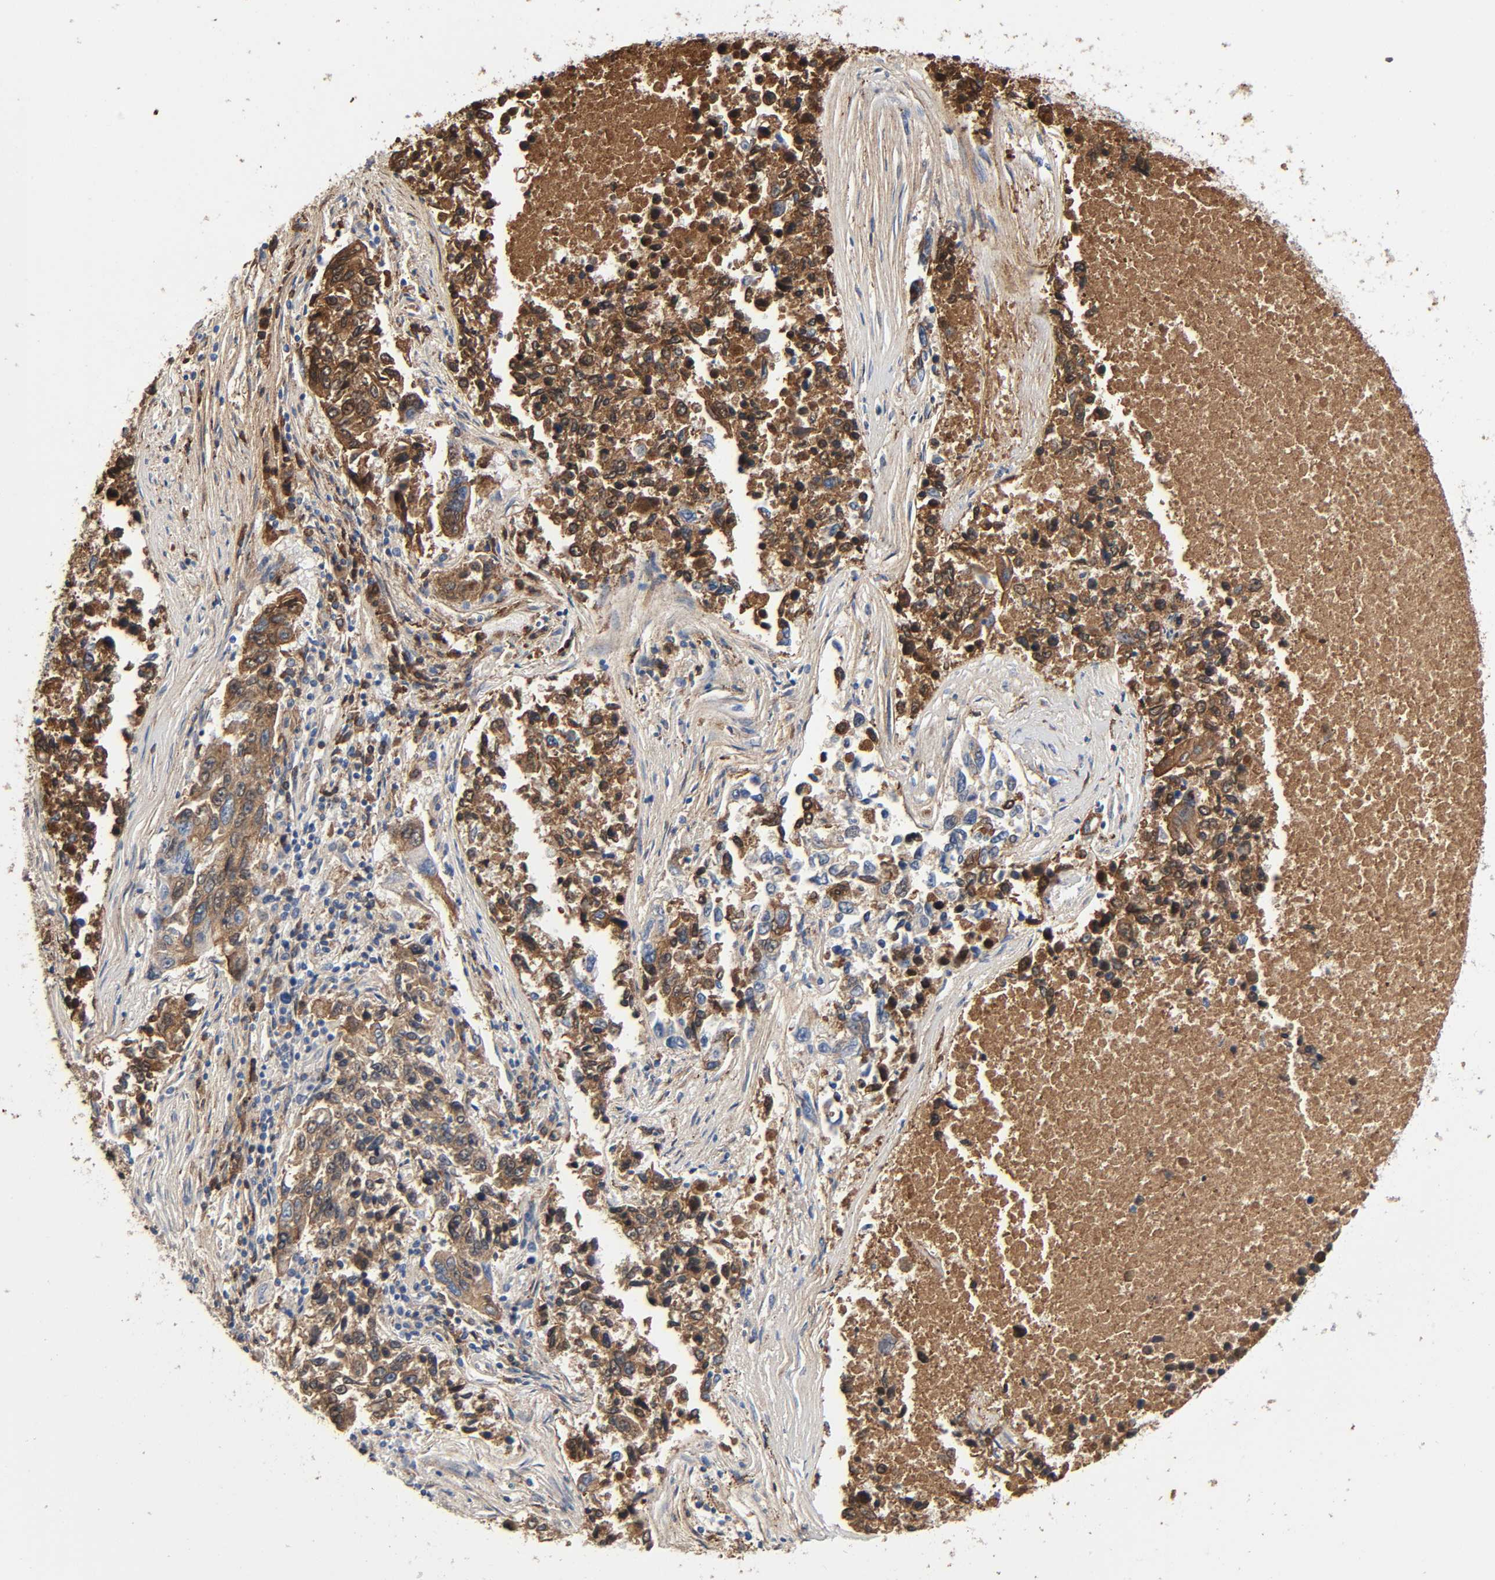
{"staining": {"intensity": "moderate", "quantity": ">75%", "location": "cytoplasmic/membranous"}, "tissue": "lung cancer", "cell_type": "Tumor cells", "image_type": "cancer", "snomed": [{"axis": "morphology", "description": "Adenocarcinoma, NOS"}, {"axis": "topography", "description": "Lung"}], "caption": "Protein staining of adenocarcinoma (lung) tissue exhibits moderate cytoplasmic/membranous positivity in approximately >75% of tumor cells.", "gene": "C3", "patient": {"sex": "male", "age": 84}}